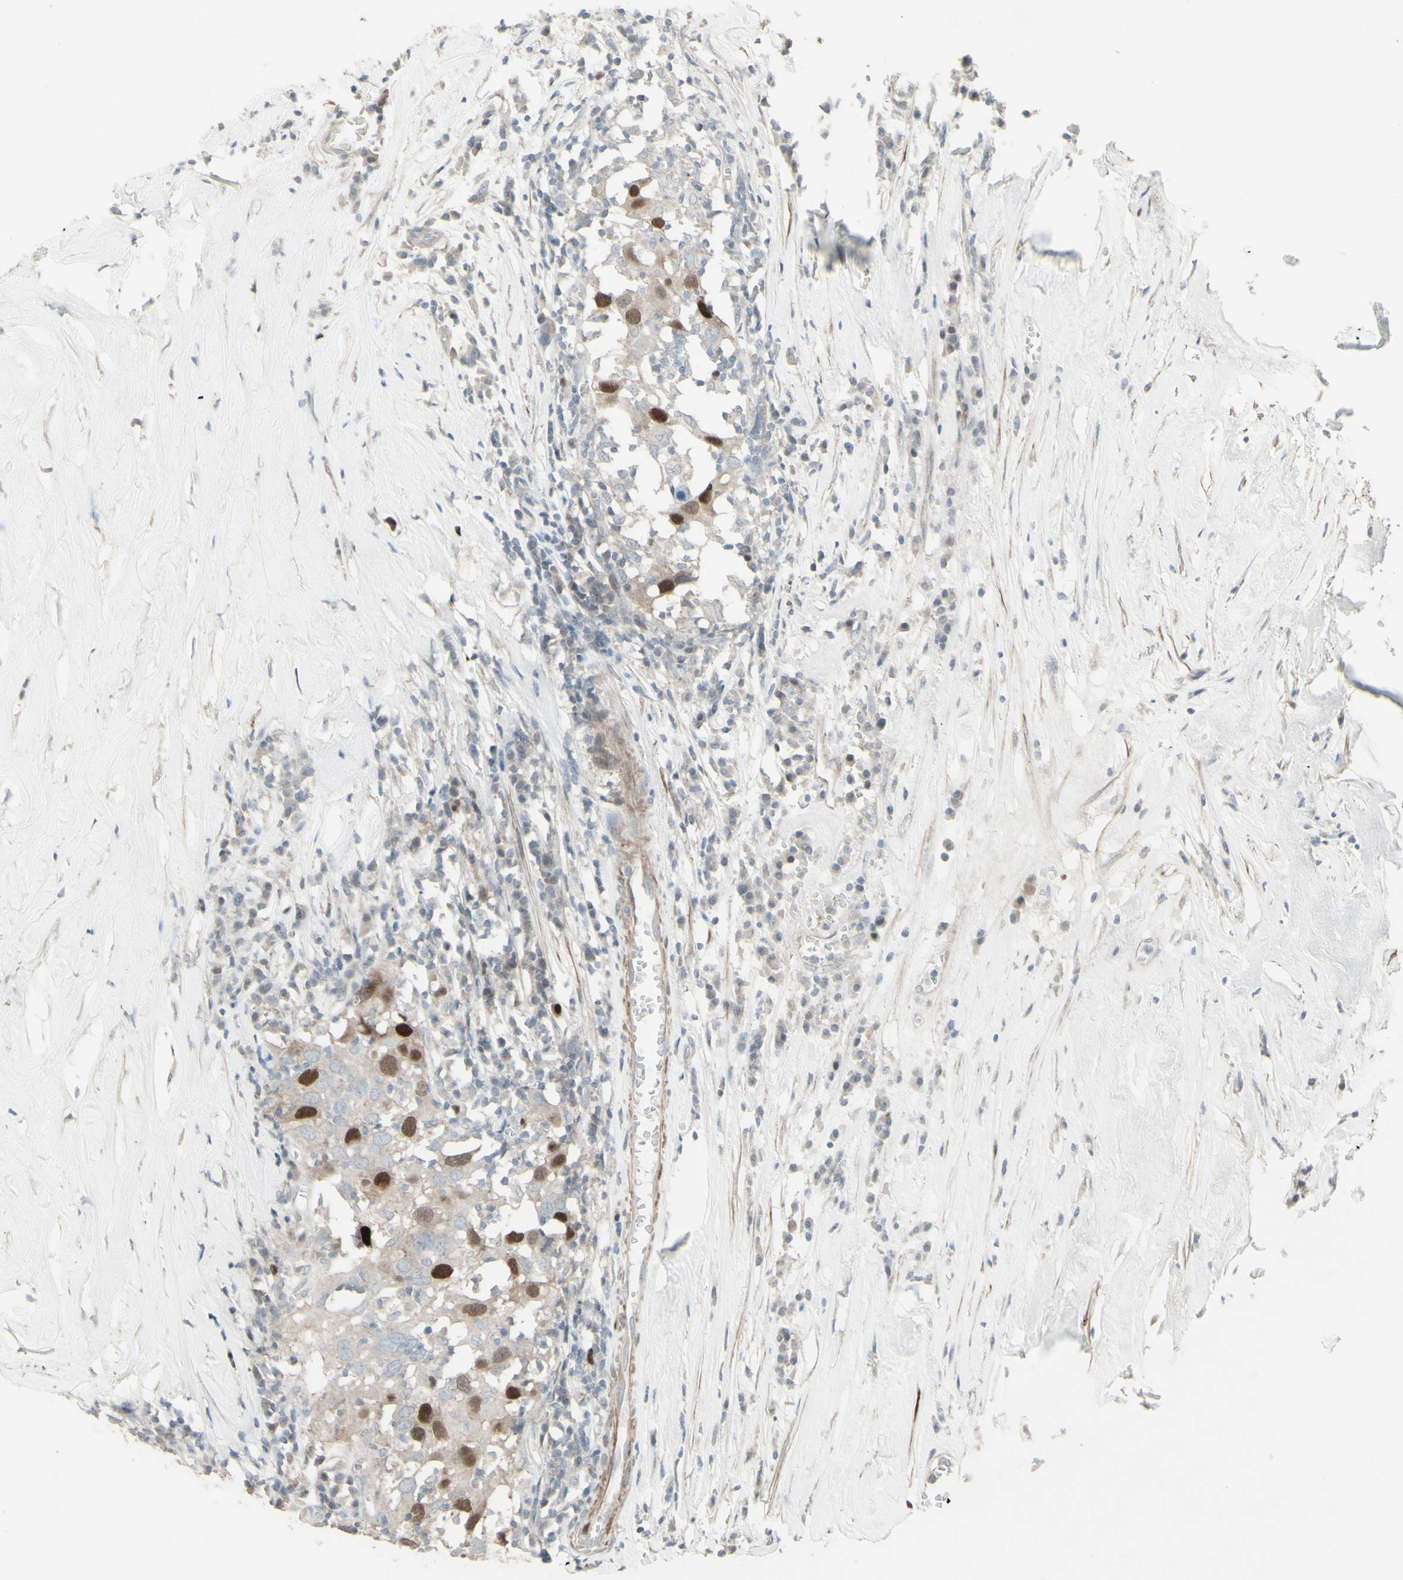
{"staining": {"intensity": "moderate", "quantity": "25%-75%", "location": "nuclear"}, "tissue": "head and neck cancer", "cell_type": "Tumor cells", "image_type": "cancer", "snomed": [{"axis": "morphology", "description": "Adenocarcinoma, NOS"}, {"axis": "topography", "description": "Salivary gland"}, {"axis": "topography", "description": "Head-Neck"}], "caption": "A medium amount of moderate nuclear staining is seen in about 25%-75% of tumor cells in adenocarcinoma (head and neck) tissue. Immunohistochemistry (ihc) stains the protein of interest in brown and the nuclei are stained blue.", "gene": "GMNN", "patient": {"sex": "female", "age": 65}}